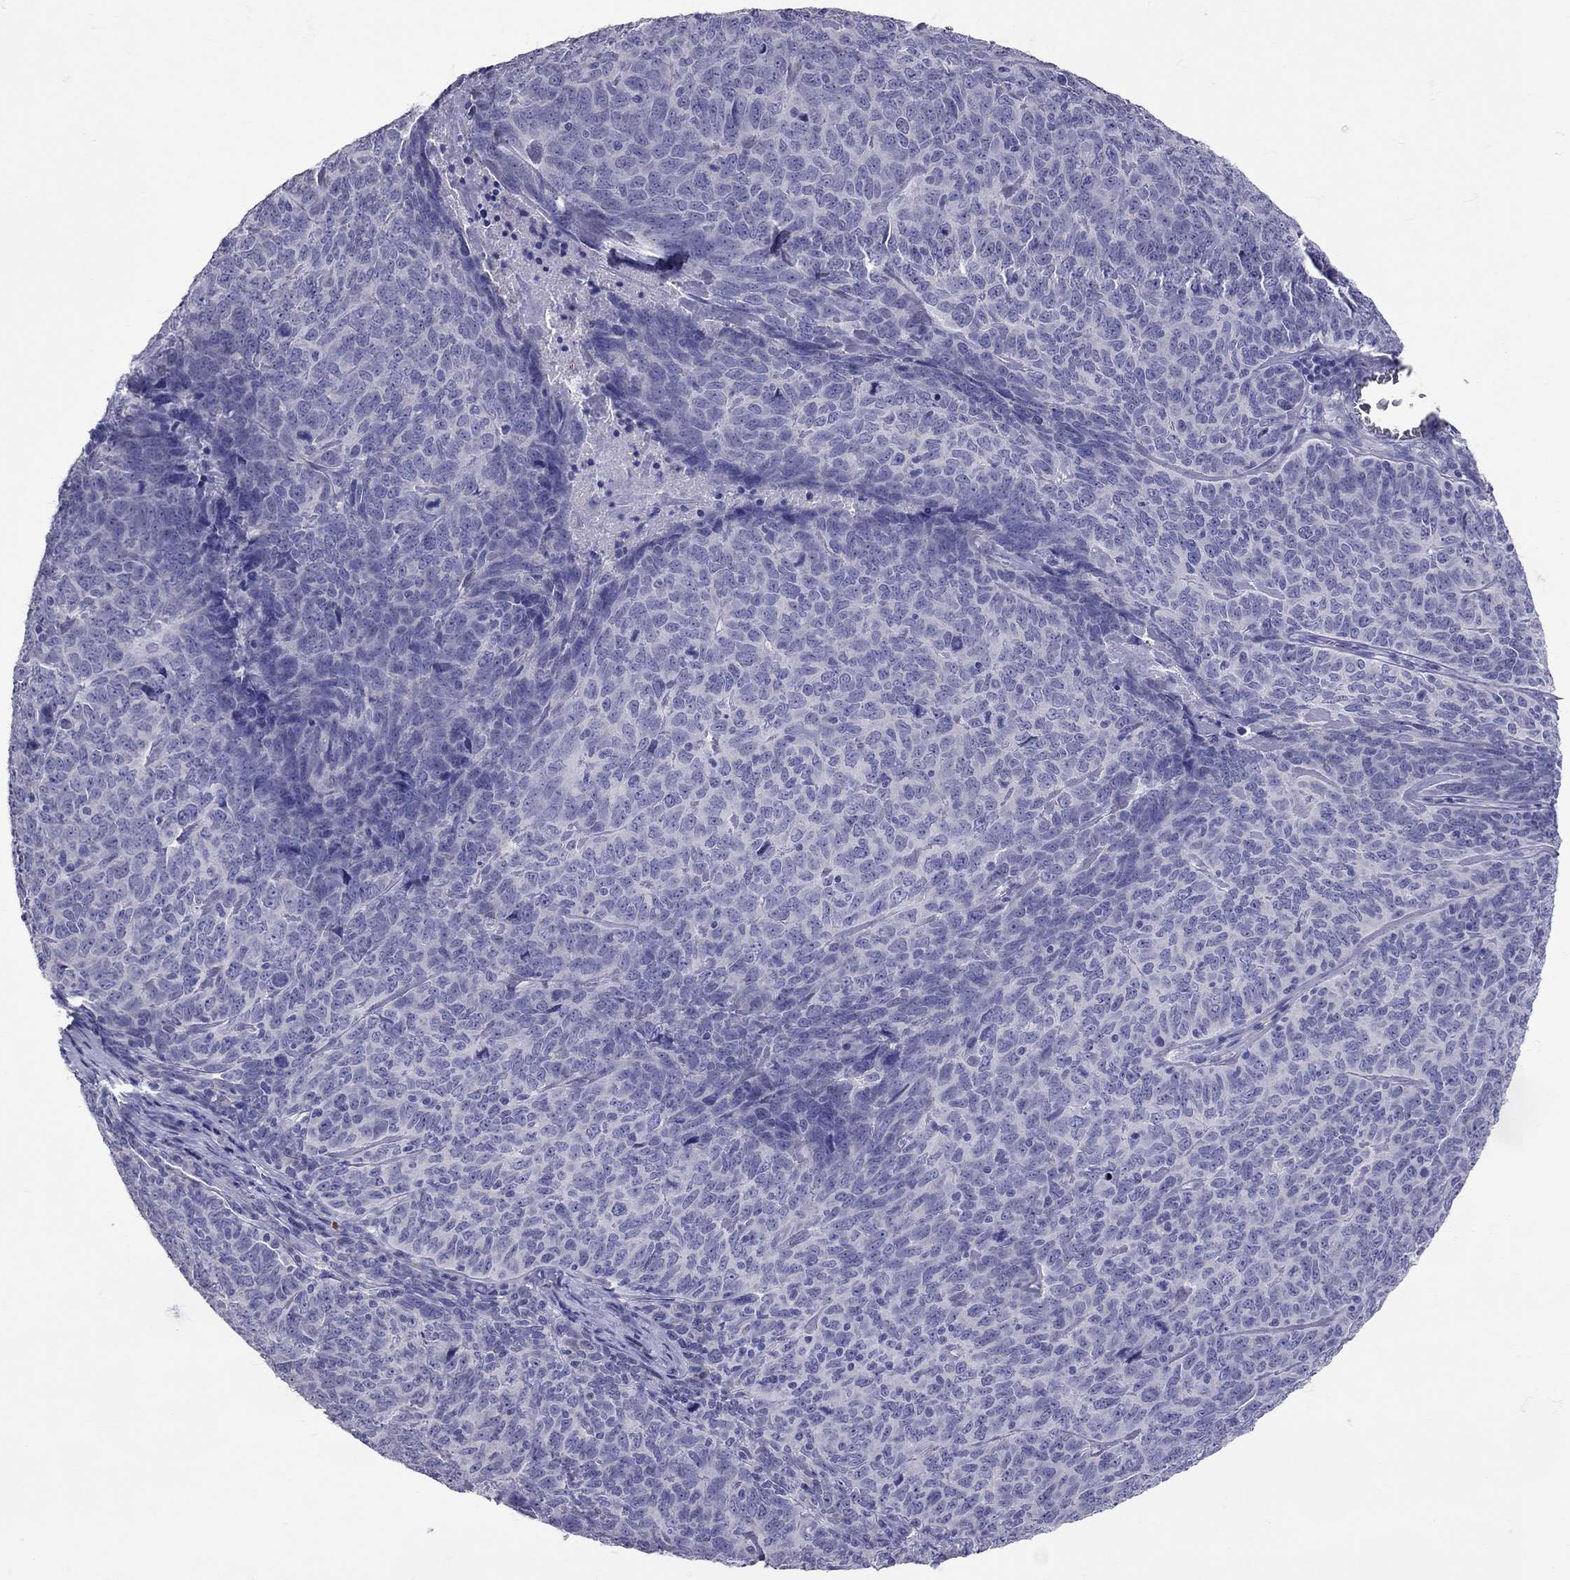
{"staining": {"intensity": "negative", "quantity": "none", "location": "none"}, "tissue": "skin cancer", "cell_type": "Tumor cells", "image_type": "cancer", "snomed": [{"axis": "morphology", "description": "Squamous cell carcinoma, NOS"}, {"axis": "topography", "description": "Skin"}, {"axis": "topography", "description": "Anal"}], "caption": "A high-resolution micrograph shows IHC staining of skin cancer, which shows no significant staining in tumor cells.", "gene": "TBR1", "patient": {"sex": "female", "age": 51}}